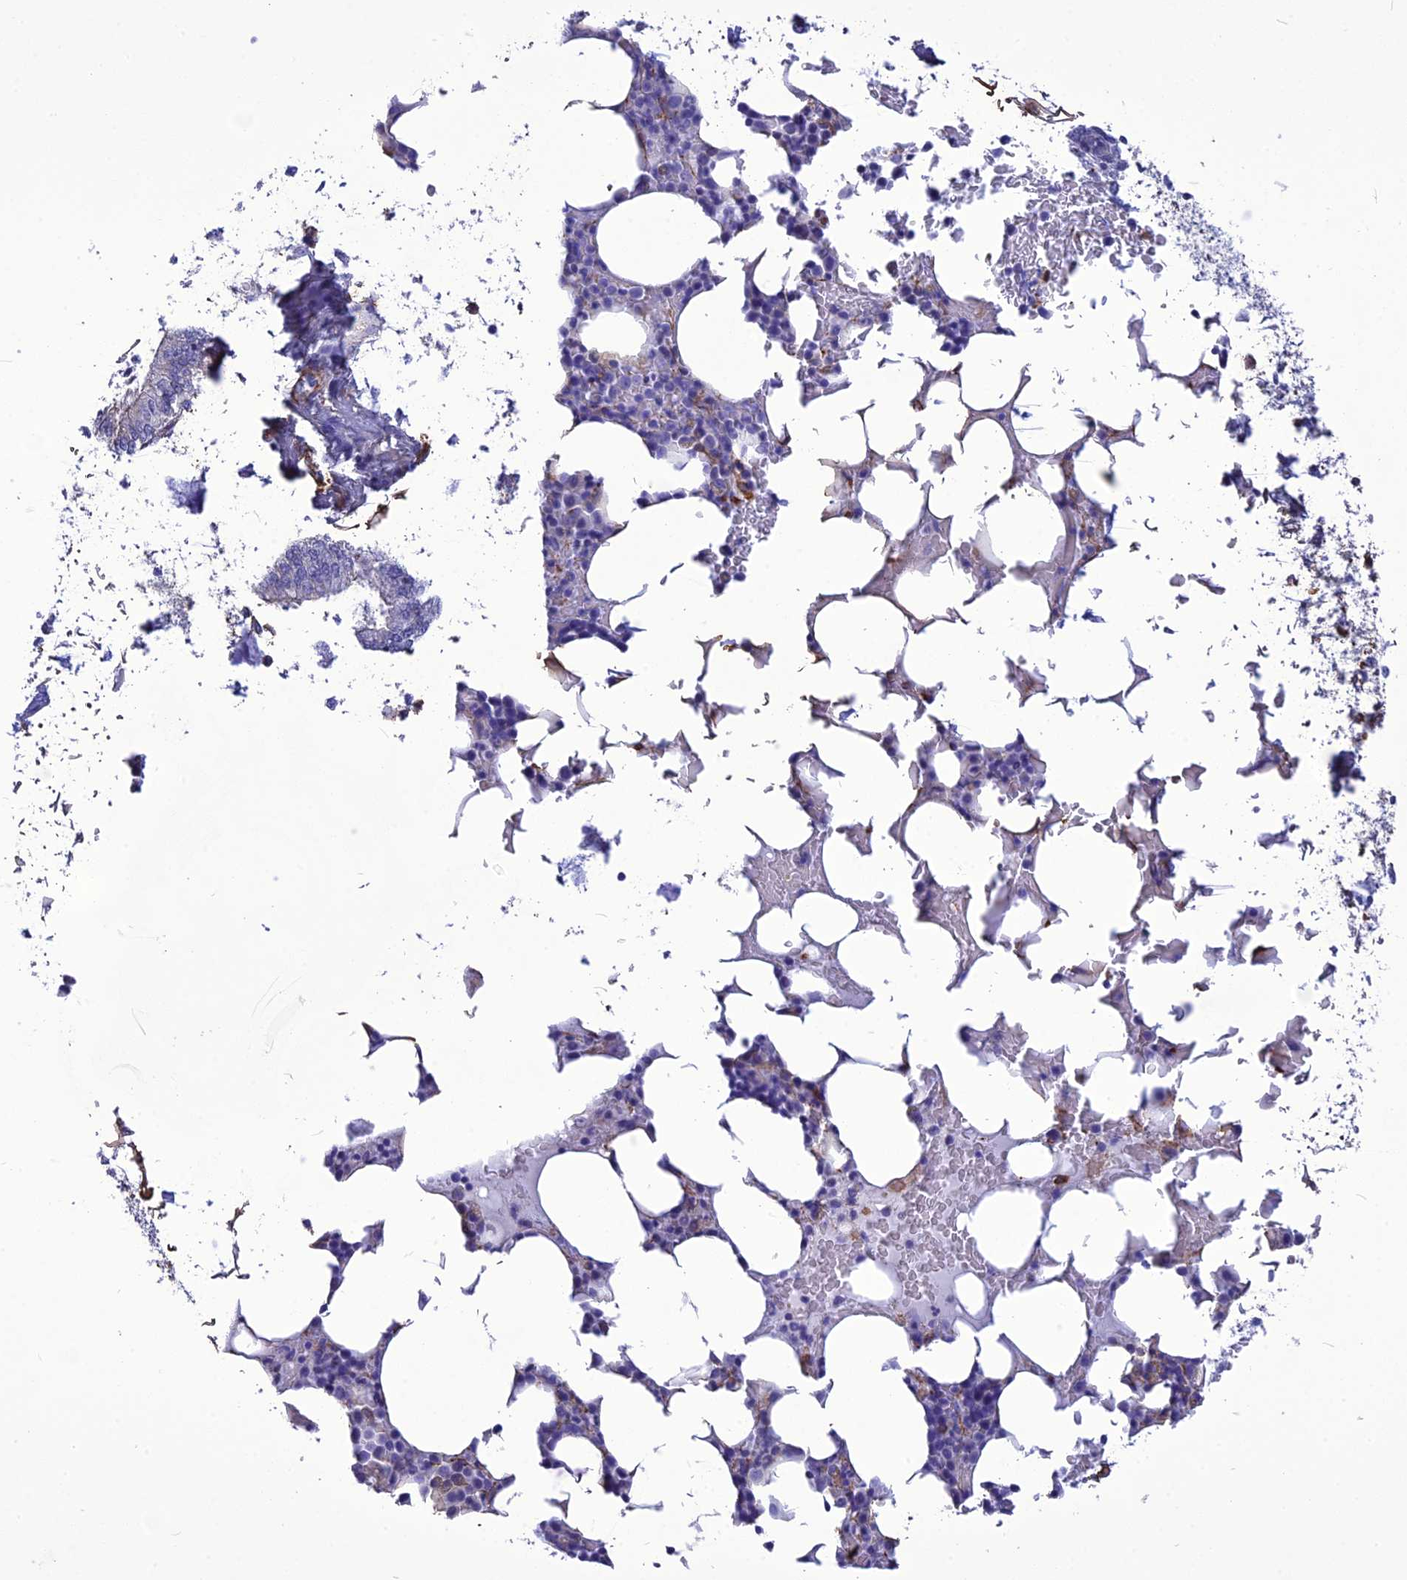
{"staining": {"intensity": "negative", "quantity": "none", "location": "none"}, "tissue": "bone marrow", "cell_type": "Hematopoietic cells", "image_type": "normal", "snomed": [{"axis": "morphology", "description": "Normal tissue, NOS"}, {"axis": "topography", "description": "Bone marrow"}], "caption": "Human bone marrow stained for a protein using immunohistochemistry (IHC) displays no staining in hematopoietic cells.", "gene": "NKD1", "patient": {"sex": "male", "age": 78}}